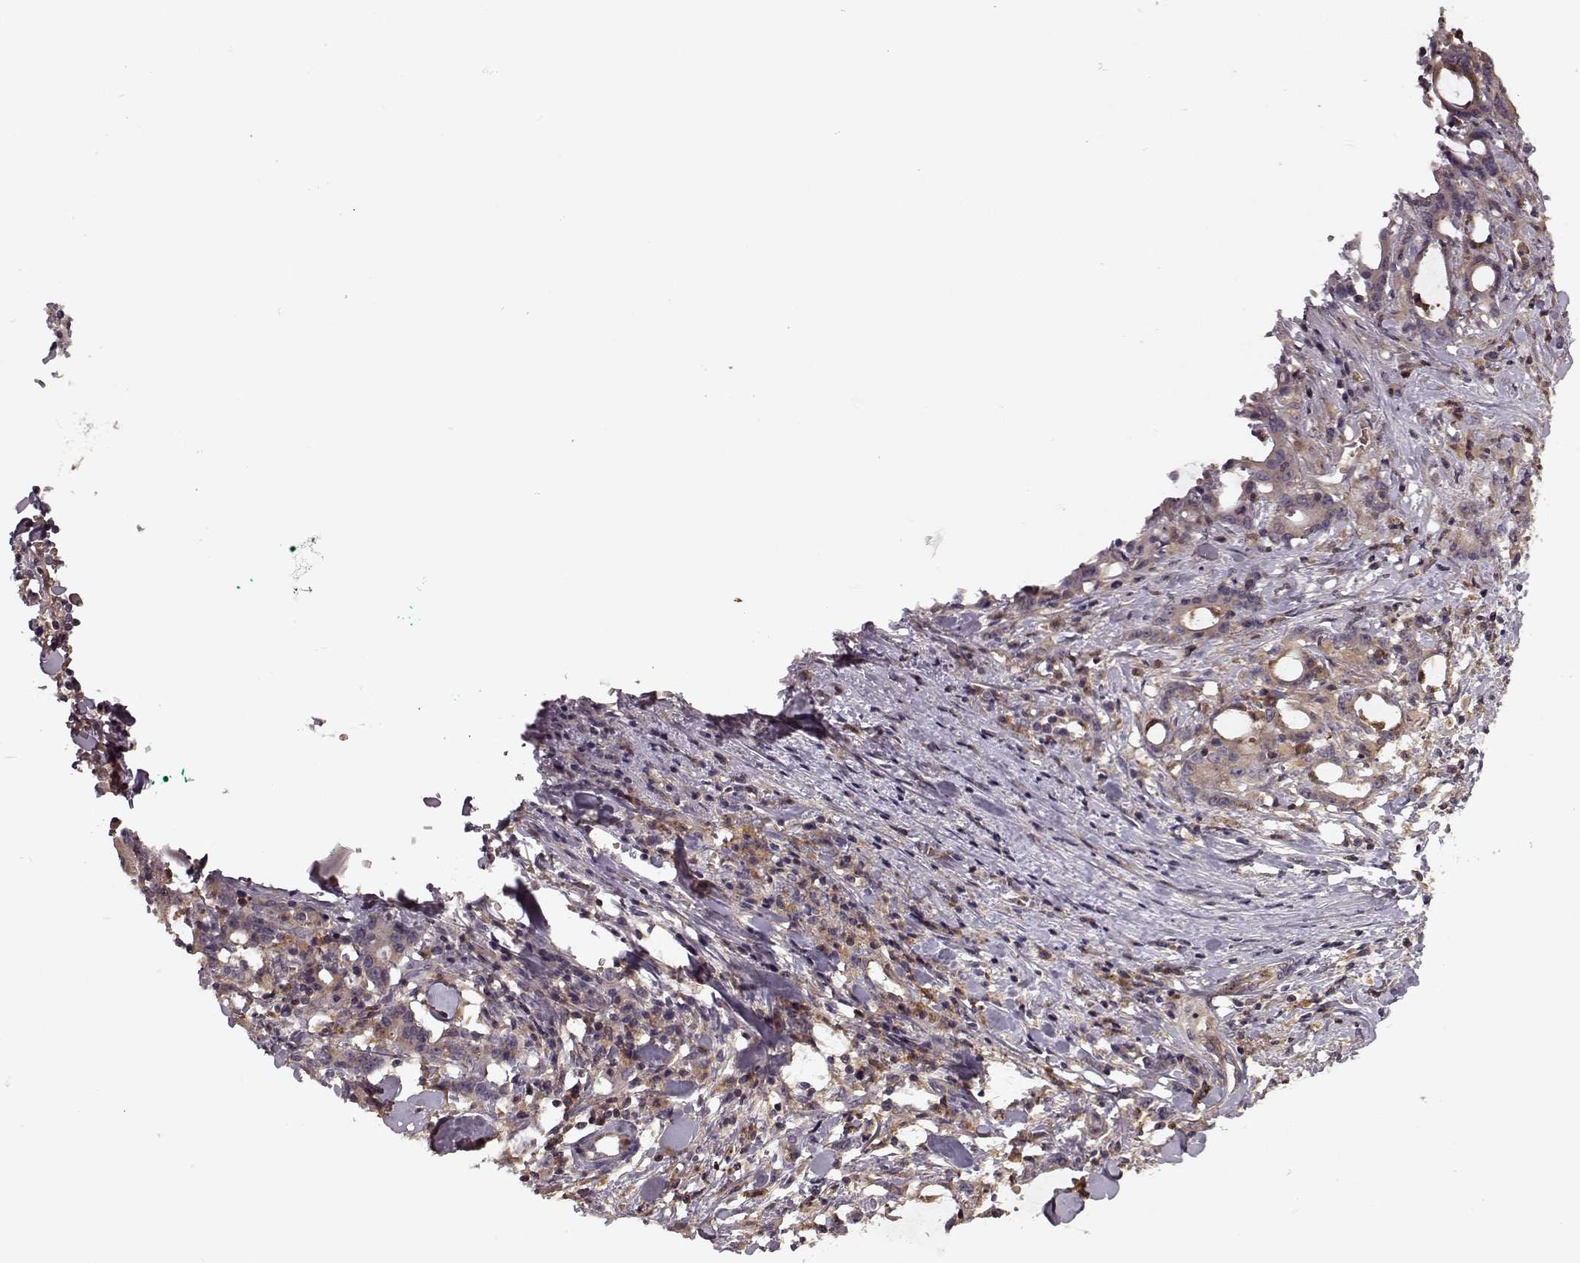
{"staining": {"intensity": "weak", "quantity": ">75%", "location": "cytoplasmic/membranous"}, "tissue": "stomach cancer", "cell_type": "Tumor cells", "image_type": "cancer", "snomed": [{"axis": "morphology", "description": "Adenocarcinoma, NOS"}, {"axis": "topography", "description": "Stomach, upper"}], "caption": "Immunohistochemistry micrograph of neoplastic tissue: human stomach cancer (adenocarcinoma) stained using immunohistochemistry demonstrates low levels of weak protein expression localized specifically in the cytoplasmic/membranous of tumor cells, appearing as a cytoplasmic/membranous brown color.", "gene": "IFRD2", "patient": {"sex": "male", "age": 68}}